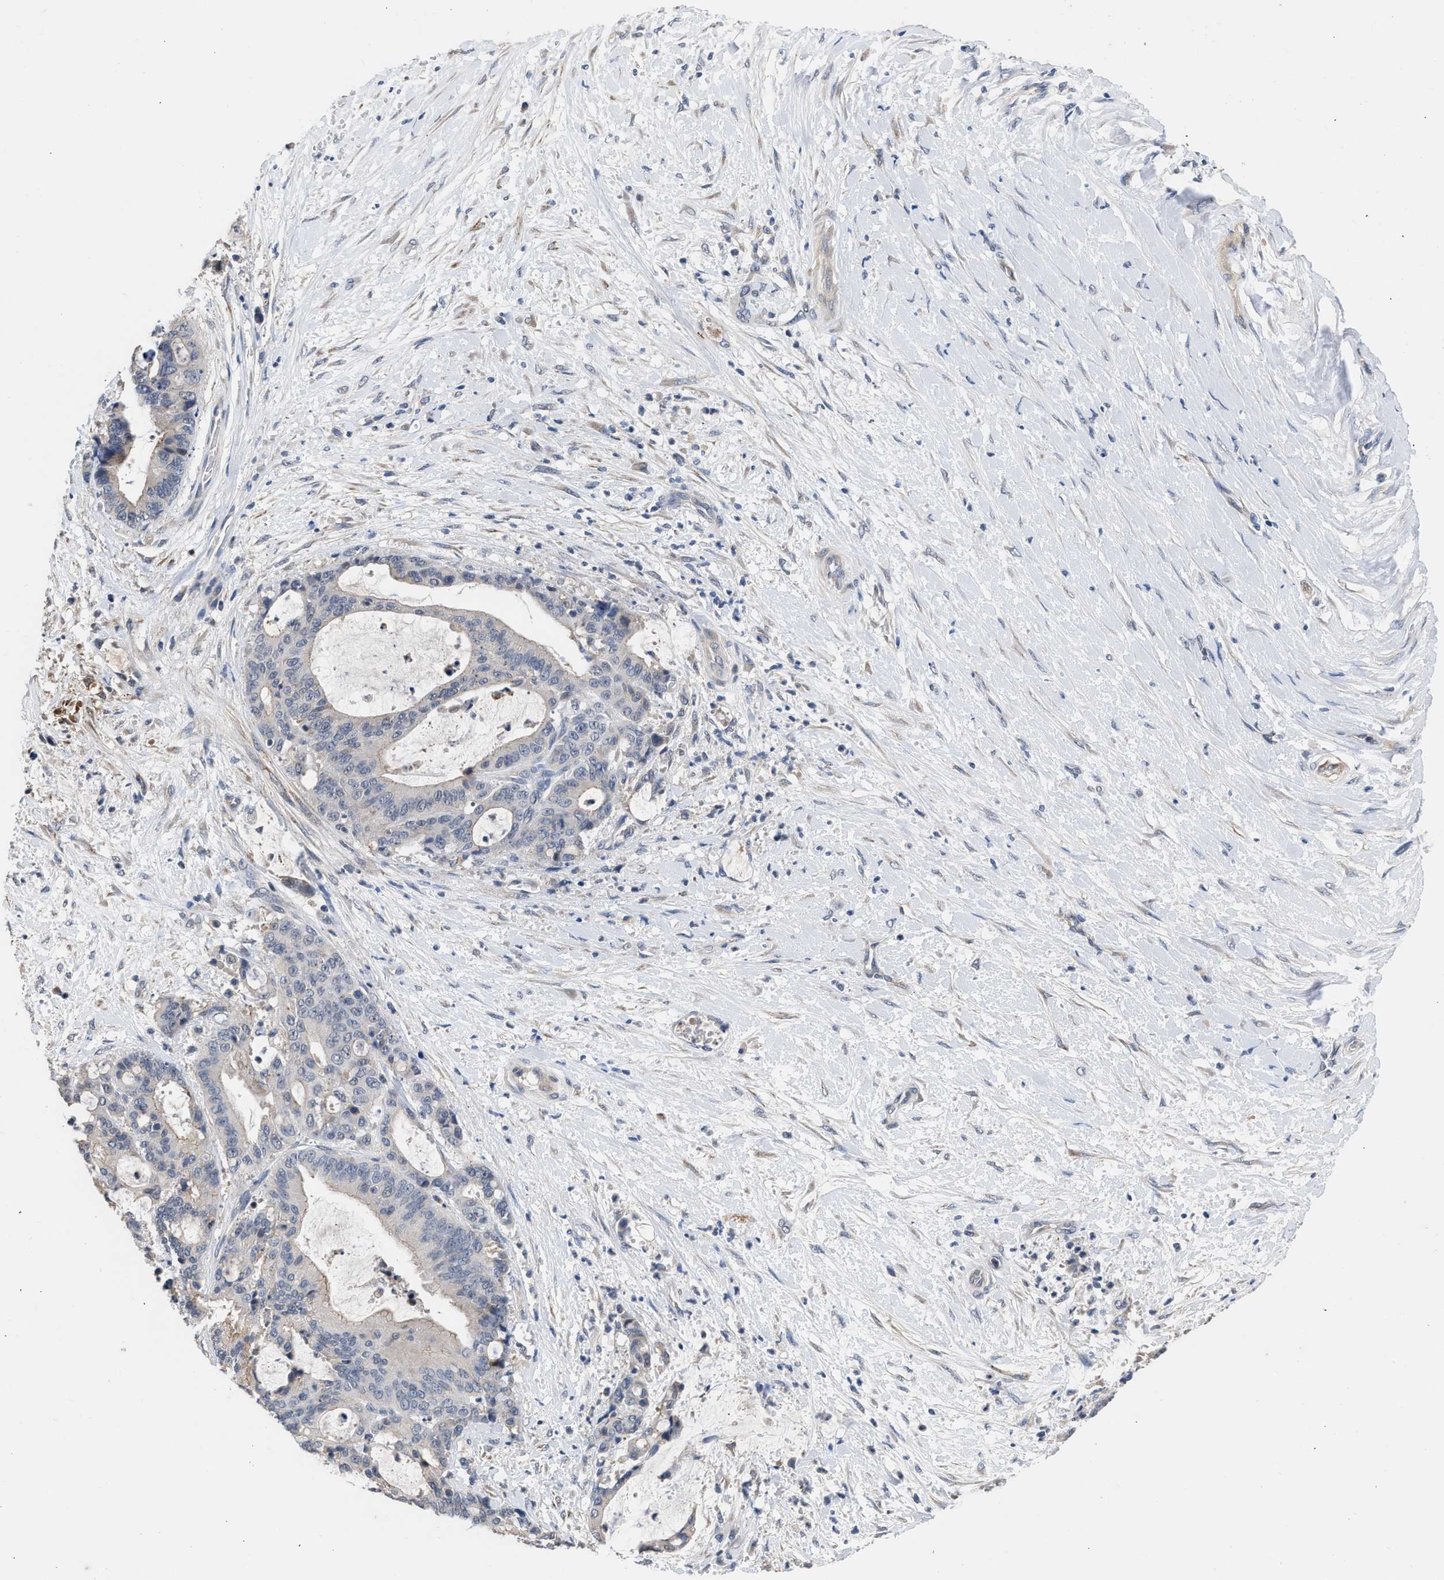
{"staining": {"intensity": "weak", "quantity": "<25%", "location": "cytoplasmic/membranous"}, "tissue": "liver cancer", "cell_type": "Tumor cells", "image_type": "cancer", "snomed": [{"axis": "morphology", "description": "Normal tissue, NOS"}, {"axis": "morphology", "description": "Cholangiocarcinoma"}, {"axis": "topography", "description": "Liver"}, {"axis": "topography", "description": "Peripheral nerve tissue"}], "caption": "Immunohistochemical staining of human liver cholangiocarcinoma displays no significant positivity in tumor cells. (DAB (3,3'-diaminobenzidine) IHC visualized using brightfield microscopy, high magnification).", "gene": "CSF3R", "patient": {"sex": "female", "age": 73}}